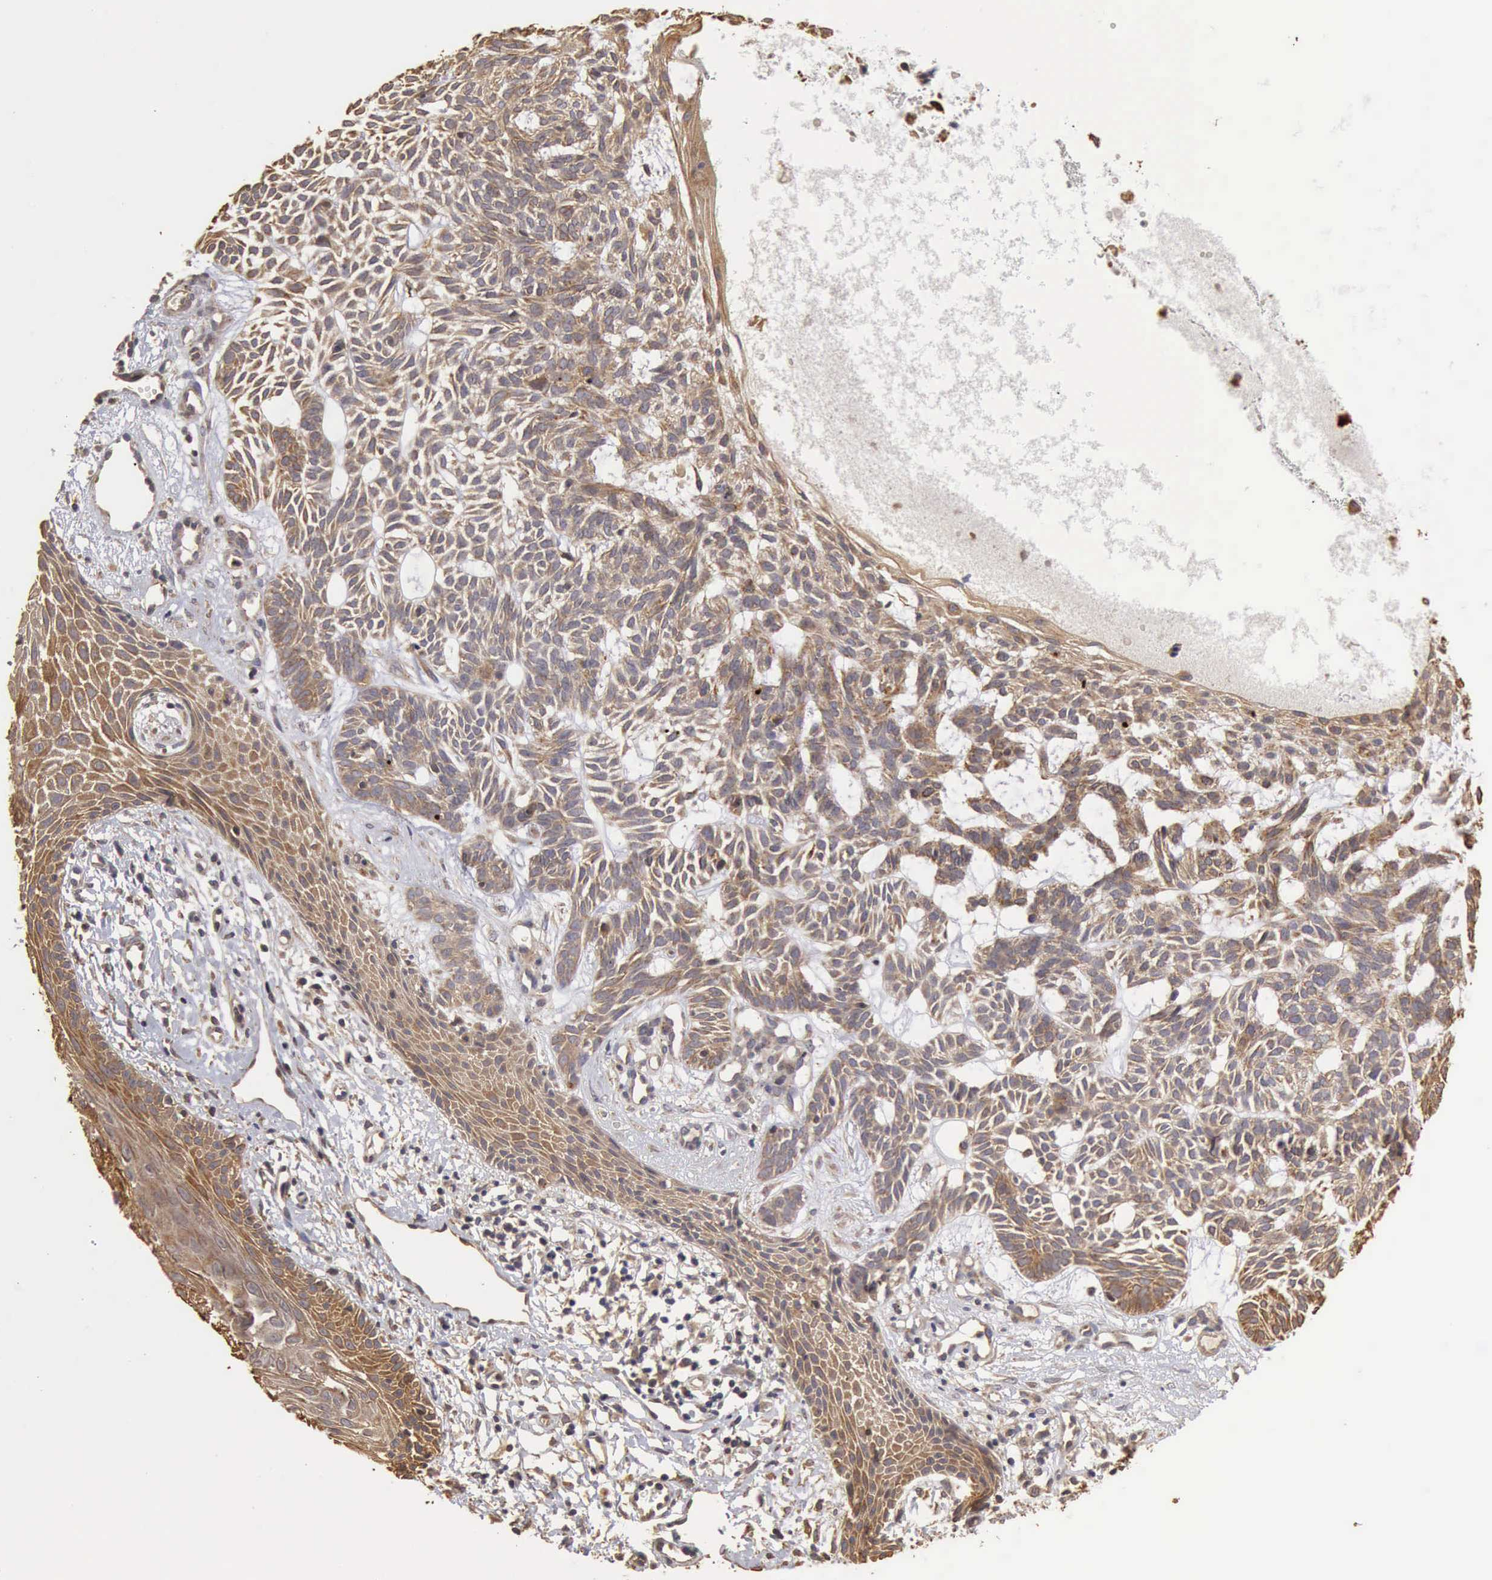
{"staining": {"intensity": "moderate", "quantity": "25%-75%", "location": "cytoplasmic/membranous"}, "tissue": "skin cancer", "cell_type": "Tumor cells", "image_type": "cancer", "snomed": [{"axis": "morphology", "description": "Basal cell carcinoma"}, {"axis": "topography", "description": "Skin"}], "caption": "The histopathology image exhibits immunohistochemical staining of skin cancer. There is moderate cytoplasmic/membranous positivity is seen in about 25%-75% of tumor cells.", "gene": "BMX", "patient": {"sex": "male", "age": 75}}